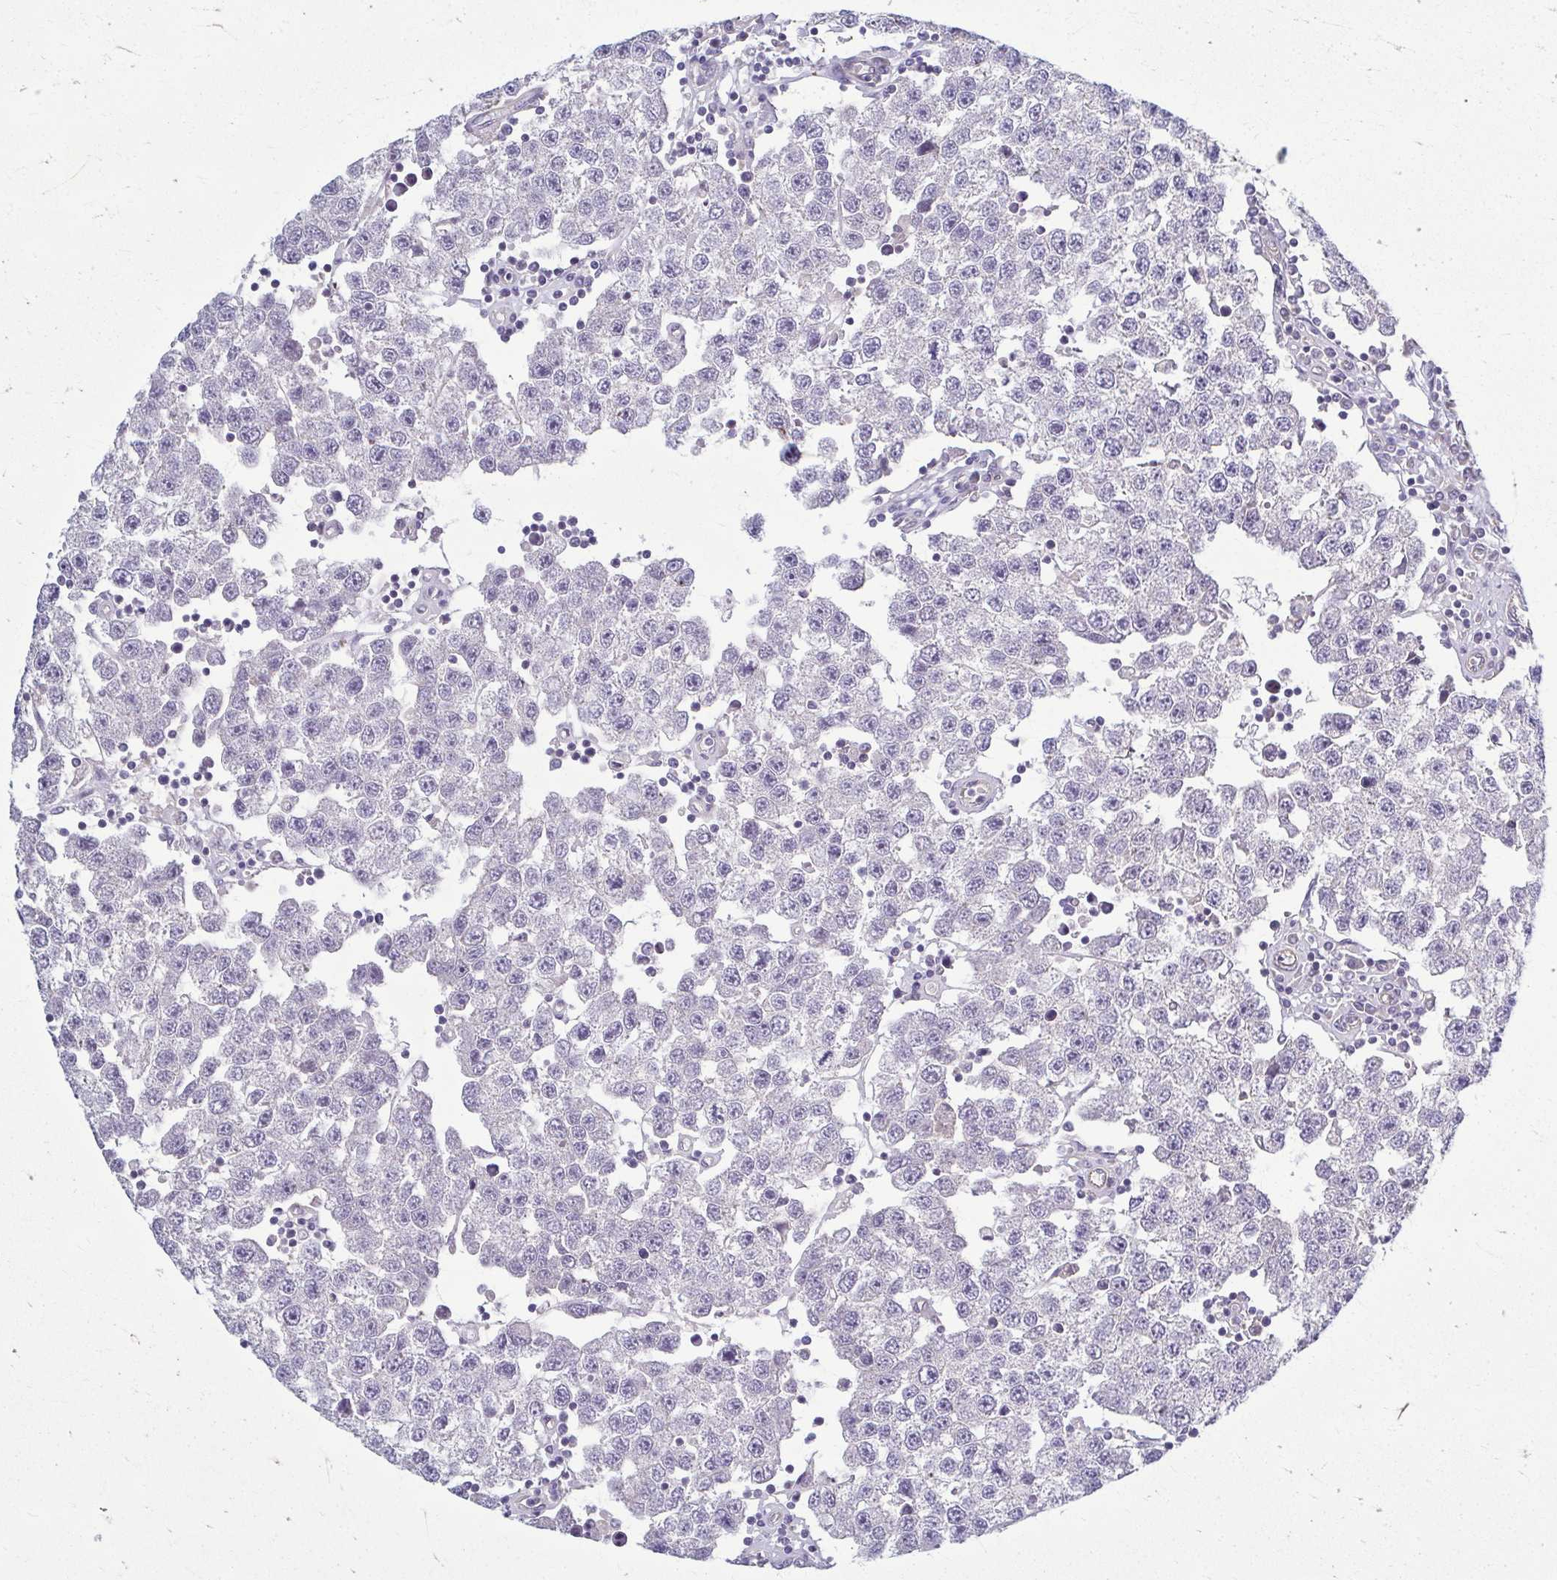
{"staining": {"intensity": "negative", "quantity": "none", "location": "none"}, "tissue": "testis cancer", "cell_type": "Tumor cells", "image_type": "cancer", "snomed": [{"axis": "morphology", "description": "Seminoma, NOS"}, {"axis": "topography", "description": "Testis"}], "caption": "Human testis seminoma stained for a protein using immunohistochemistry displays no positivity in tumor cells.", "gene": "EID2B", "patient": {"sex": "male", "age": 34}}